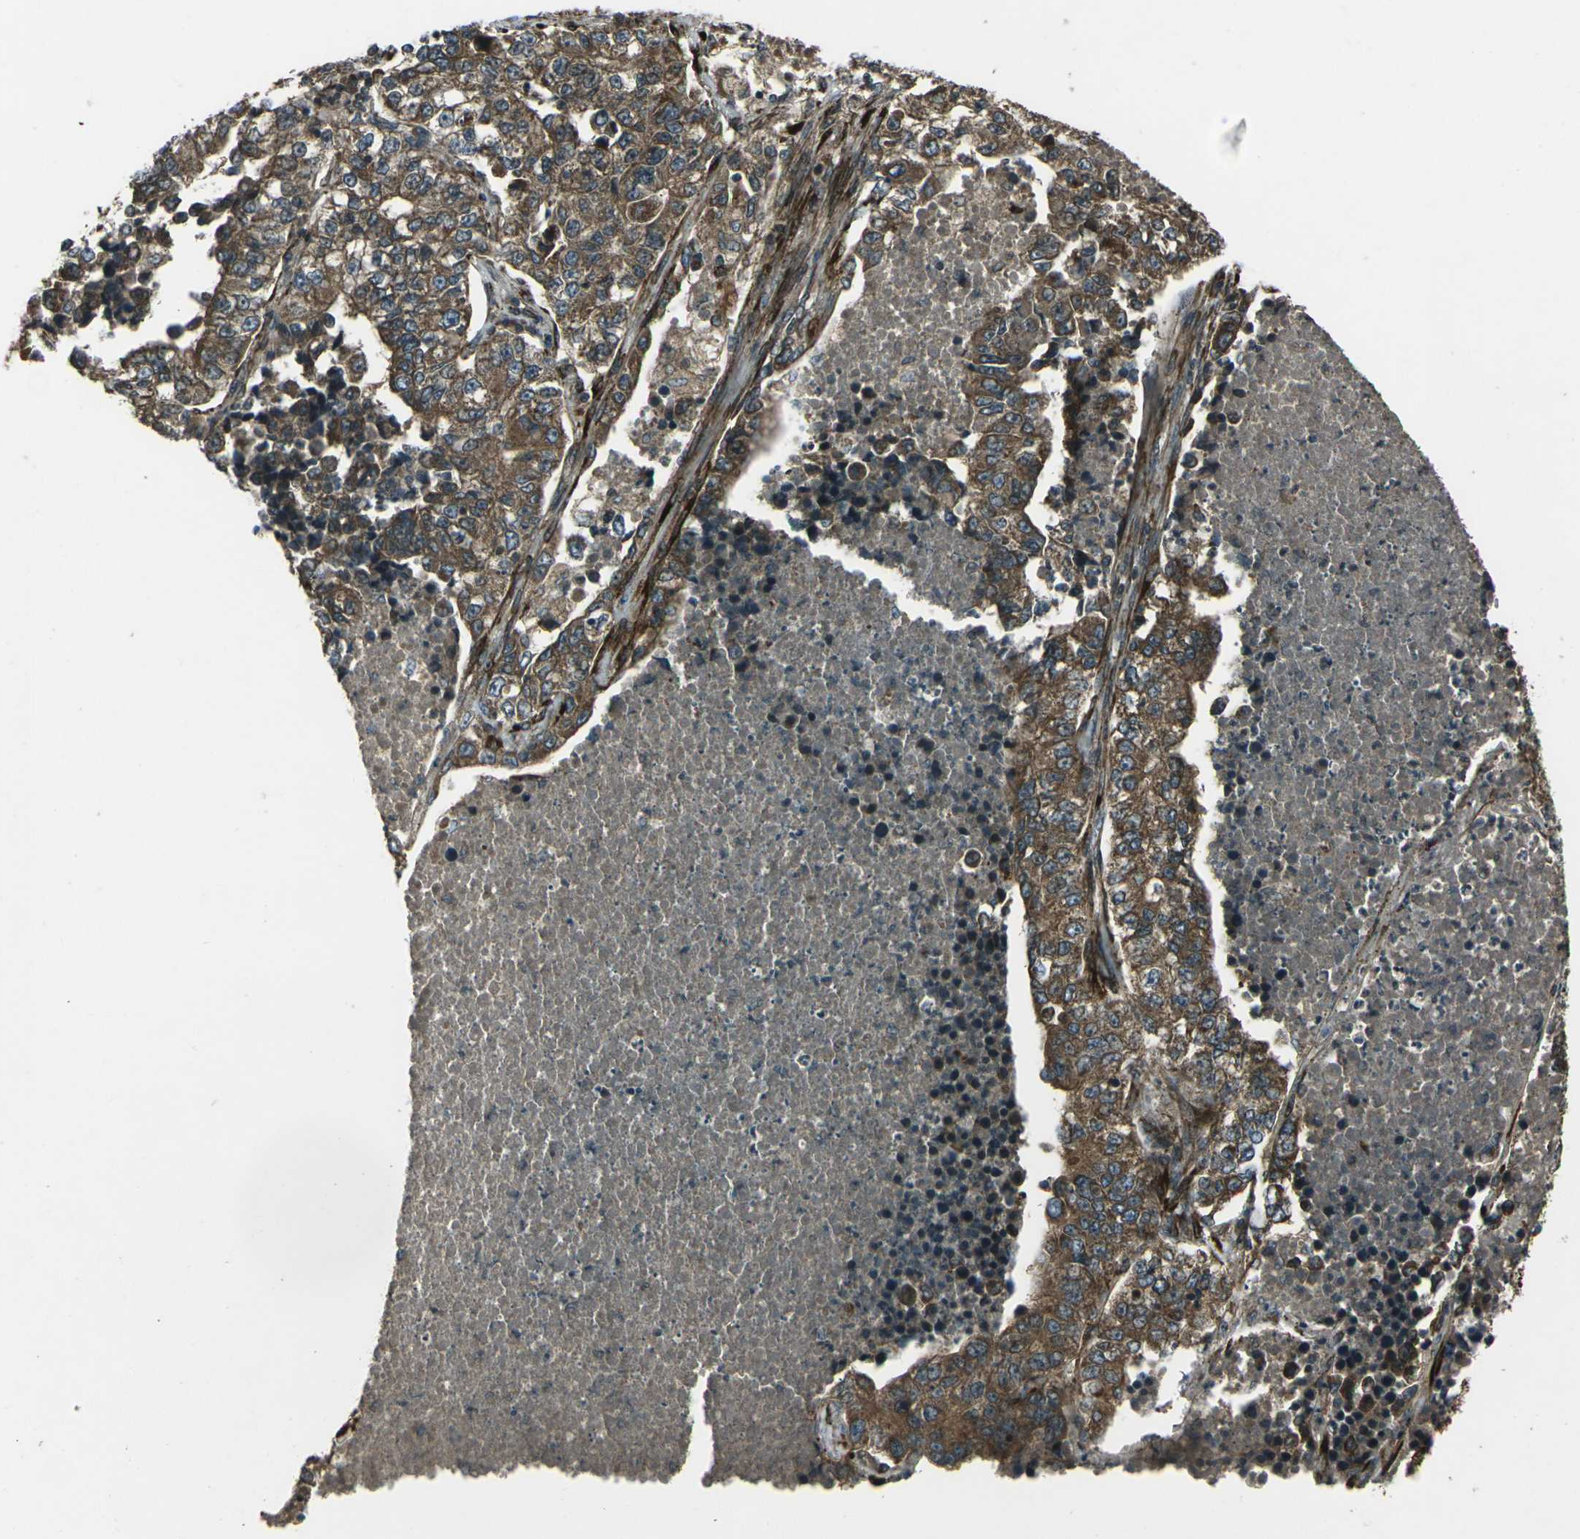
{"staining": {"intensity": "strong", "quantity": ">75%", "location": "cytoplasmic/membranous"}, "tissue": "lung cancer", "cell_type": "Tumor cells", "image_type": "cancer", "snomed": [{"axis": "morphology", "description": "Adenocarcinoma, NOS"}, {"axis": "topography", "description": "Lung"}], "caption": "Immunohistochemical staining of human lung cancer (adenocarcinoma) demonstrates strong cytoplasmic/membranous protein staining in about >75% of tumor cells.", "gene": "LSMEM1", "patient": {"sex": "male", "age": 49}}